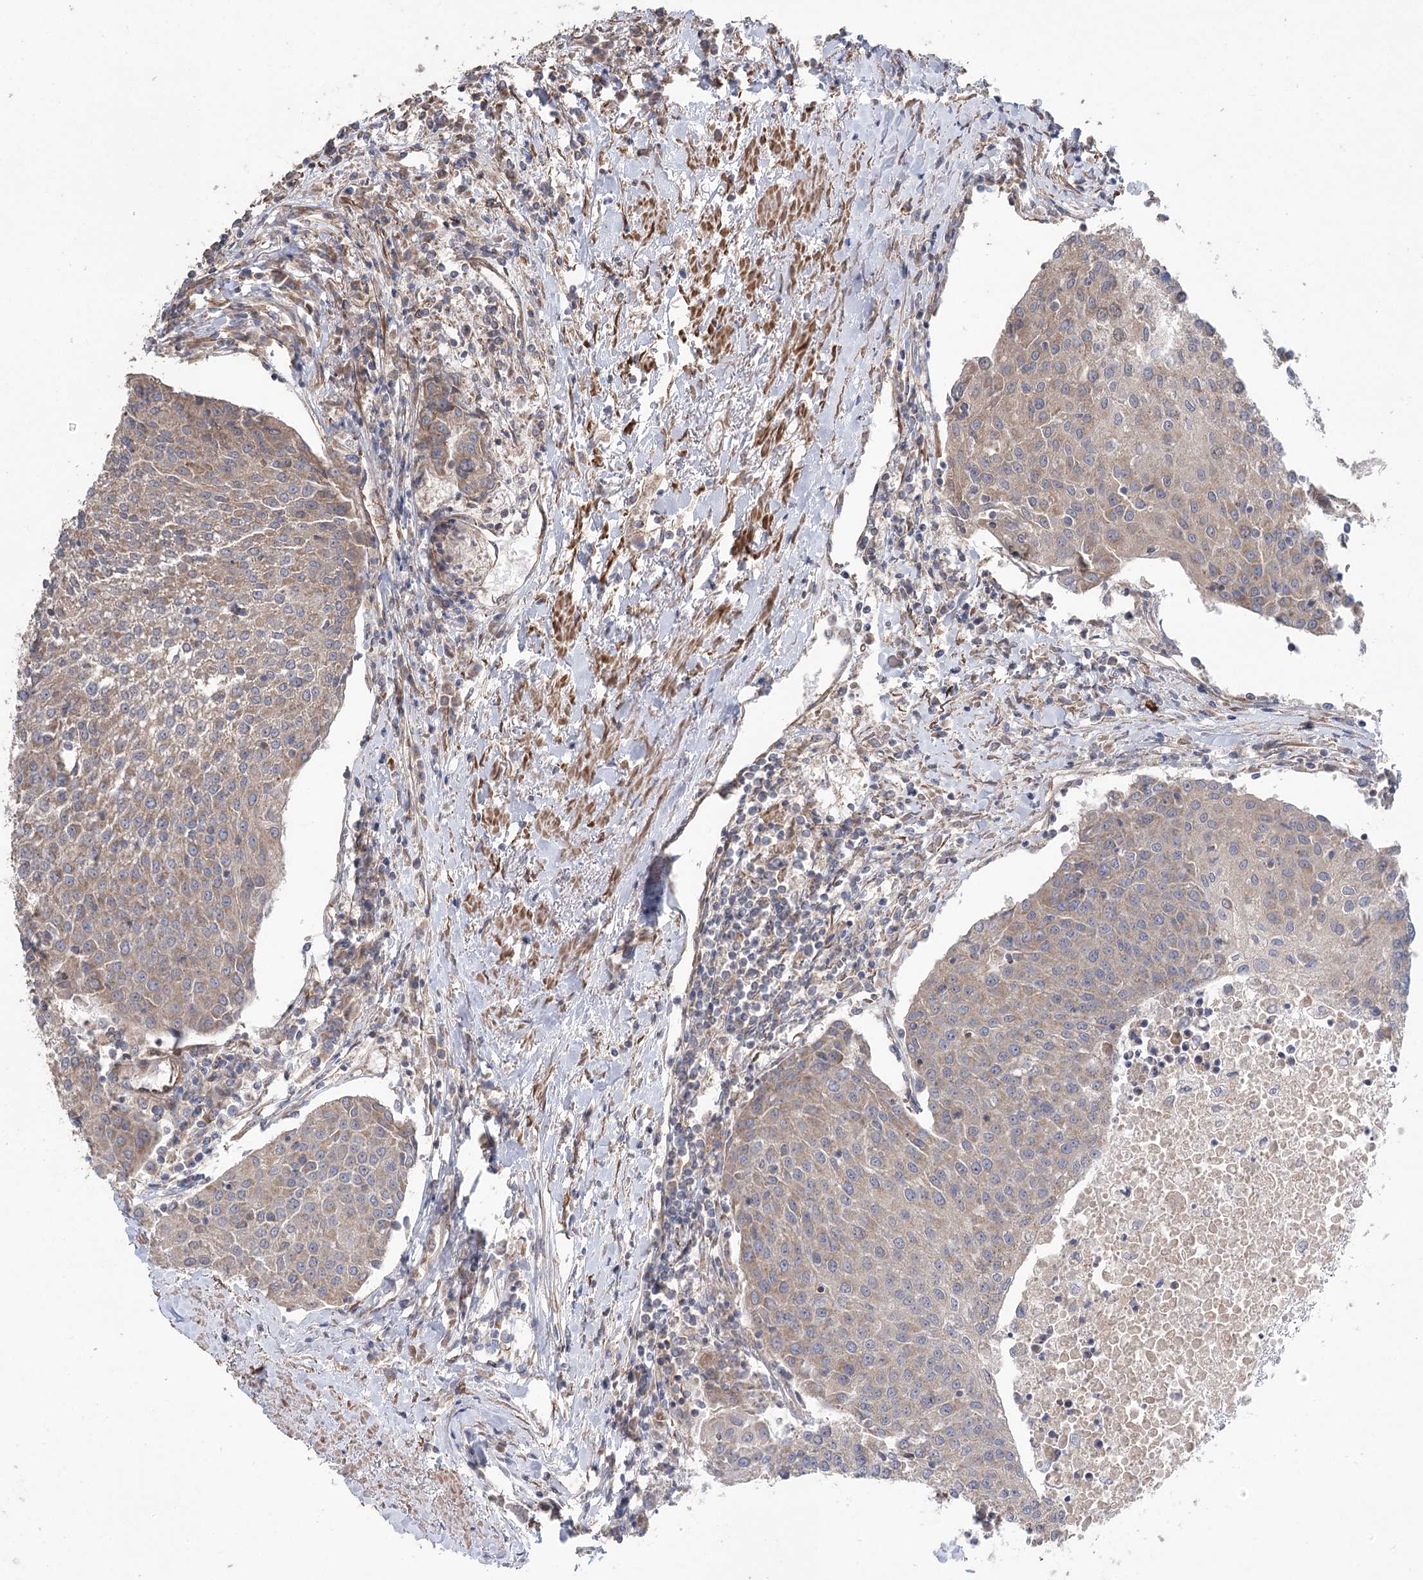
{"staining": {"intensity": "moderate", "quantity": ">75%", "location": "cytoplasmic/membranous"}, "tissue": "urothelial cancer", "cell_type": "Tumor cells", "image_type": "cancer", "snomed": [{"axis": "morphology", "description": "Urothelial carcinoma, High grade"}, {"axis": "topography", "description": "Urinary bladder"}], "caption": "Urothelial cancer stained with a brown dye exhibits moderate cytoplasmic/membranous positive expression in about >75% of tumor cells.", "gene": "RWDD4", "patient": {"sex": "female", "age": 85}}